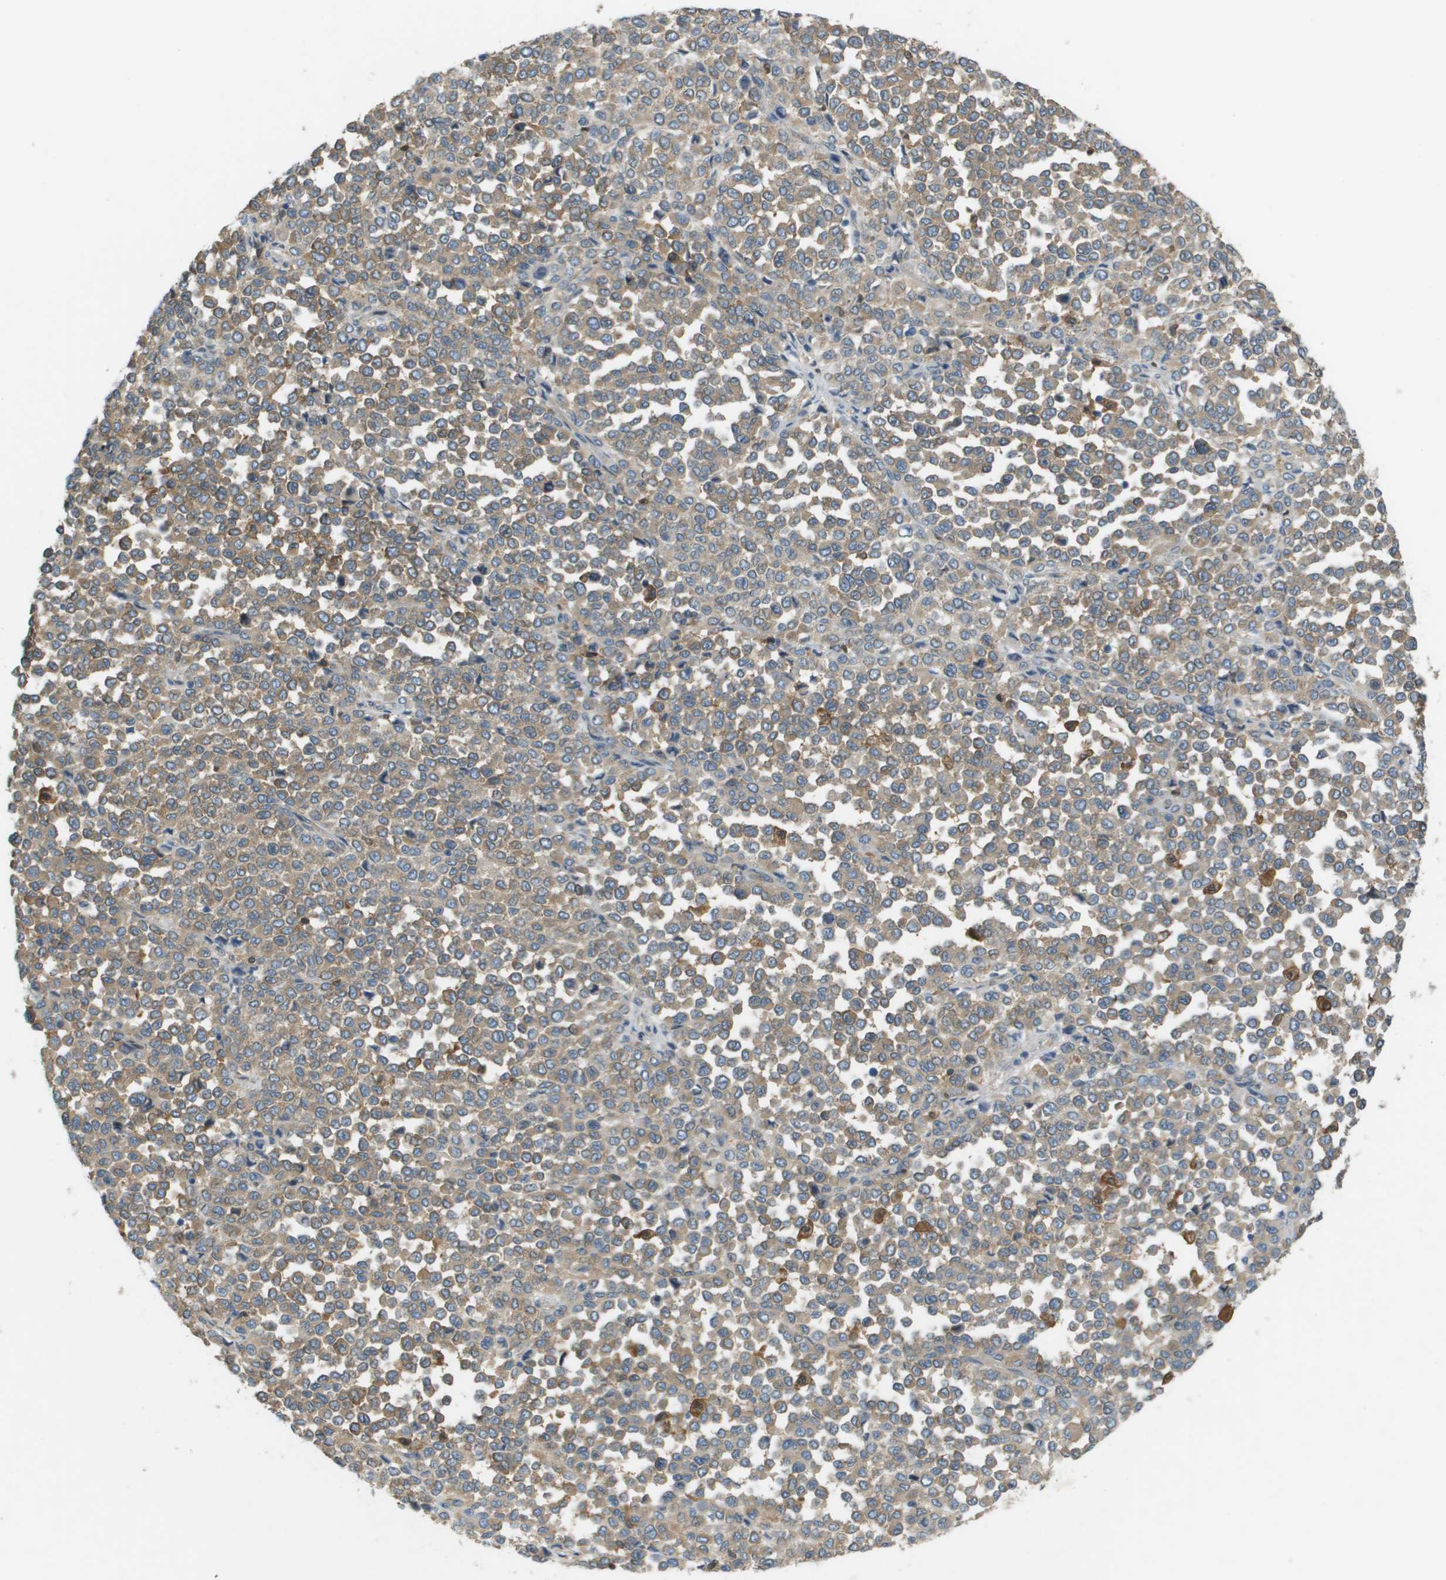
{"staining": {"intensity": "weak", "quantity": ">75%", "location": "cytoplasmic/membranous"}, "tissue": "melanoma", "cell_type": "Tumor cells", "image_type": "cancer", "snomed": [{"axis": "morphology", "description": "Malignant melanoma, Metastatic site"}, {"axis": "topography", "description": "Pancreas"}], "caption": "Human malignant melanoma (metastatic site) stained with a protein marker reveals weak staining in tumor cells.", "gene": "CORO1B", "patient": {"sex": "female", "age": 30}}